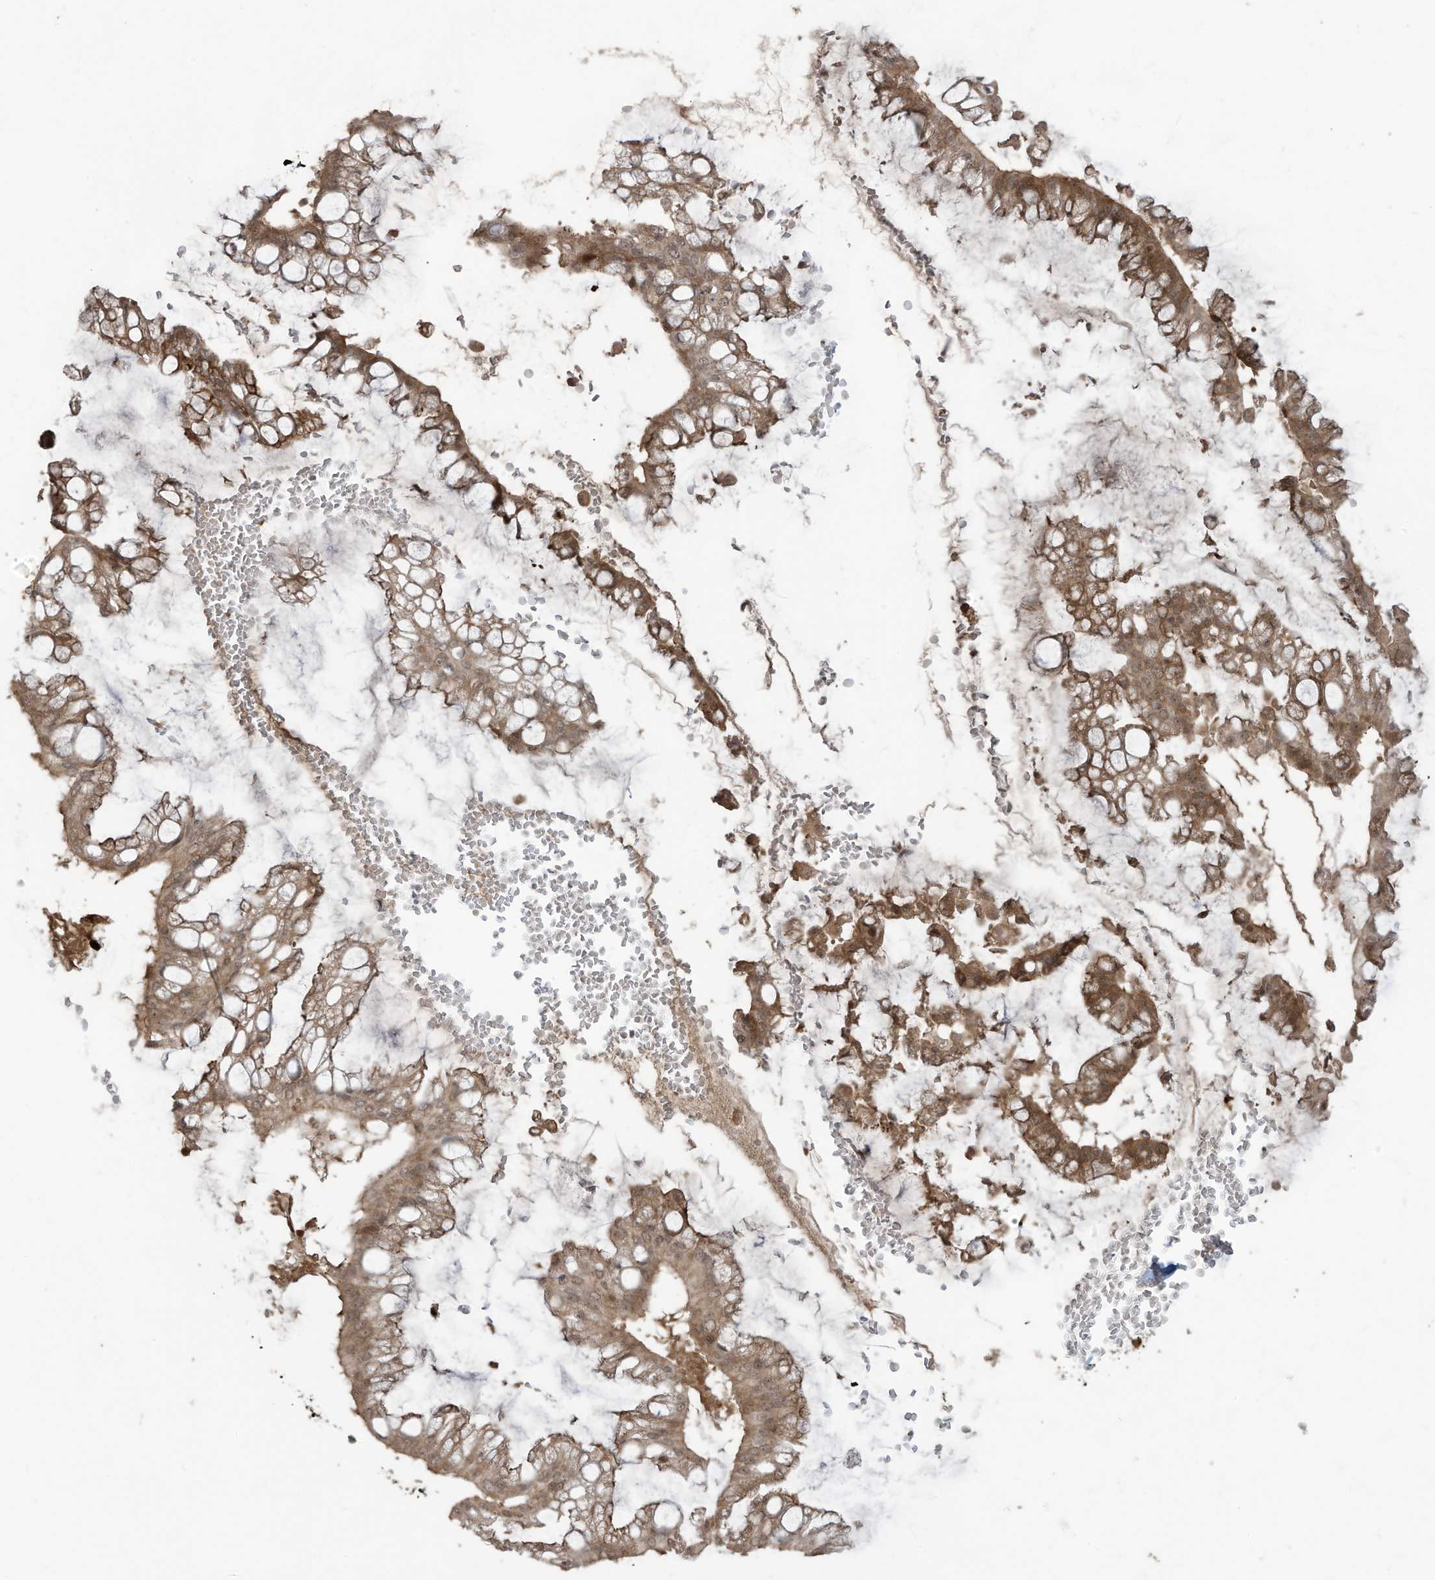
{"staining": {"intensity": "moderate", "quantity": ">75%", "location": "cytoplasmic/membranous"}, "tissue": "ovarian cancer", "cell_type": "Tumor cells", "image_type": "cancer", "snomed": [{"axis": "morphology", "description": "Cystadenocarcinoma, mucinous, NOS"}, {"axis": "topography", "description": "Ovary"}], "caption": "Moderate cytoplasmic/membranous expression for a protein is present in approximately >75% of tumor cells of ovarian cancer (mucinous cystadenocarcinoma) using IHC.", "gene": "CARF", "patient": {"sex": "female", "age": 73}}